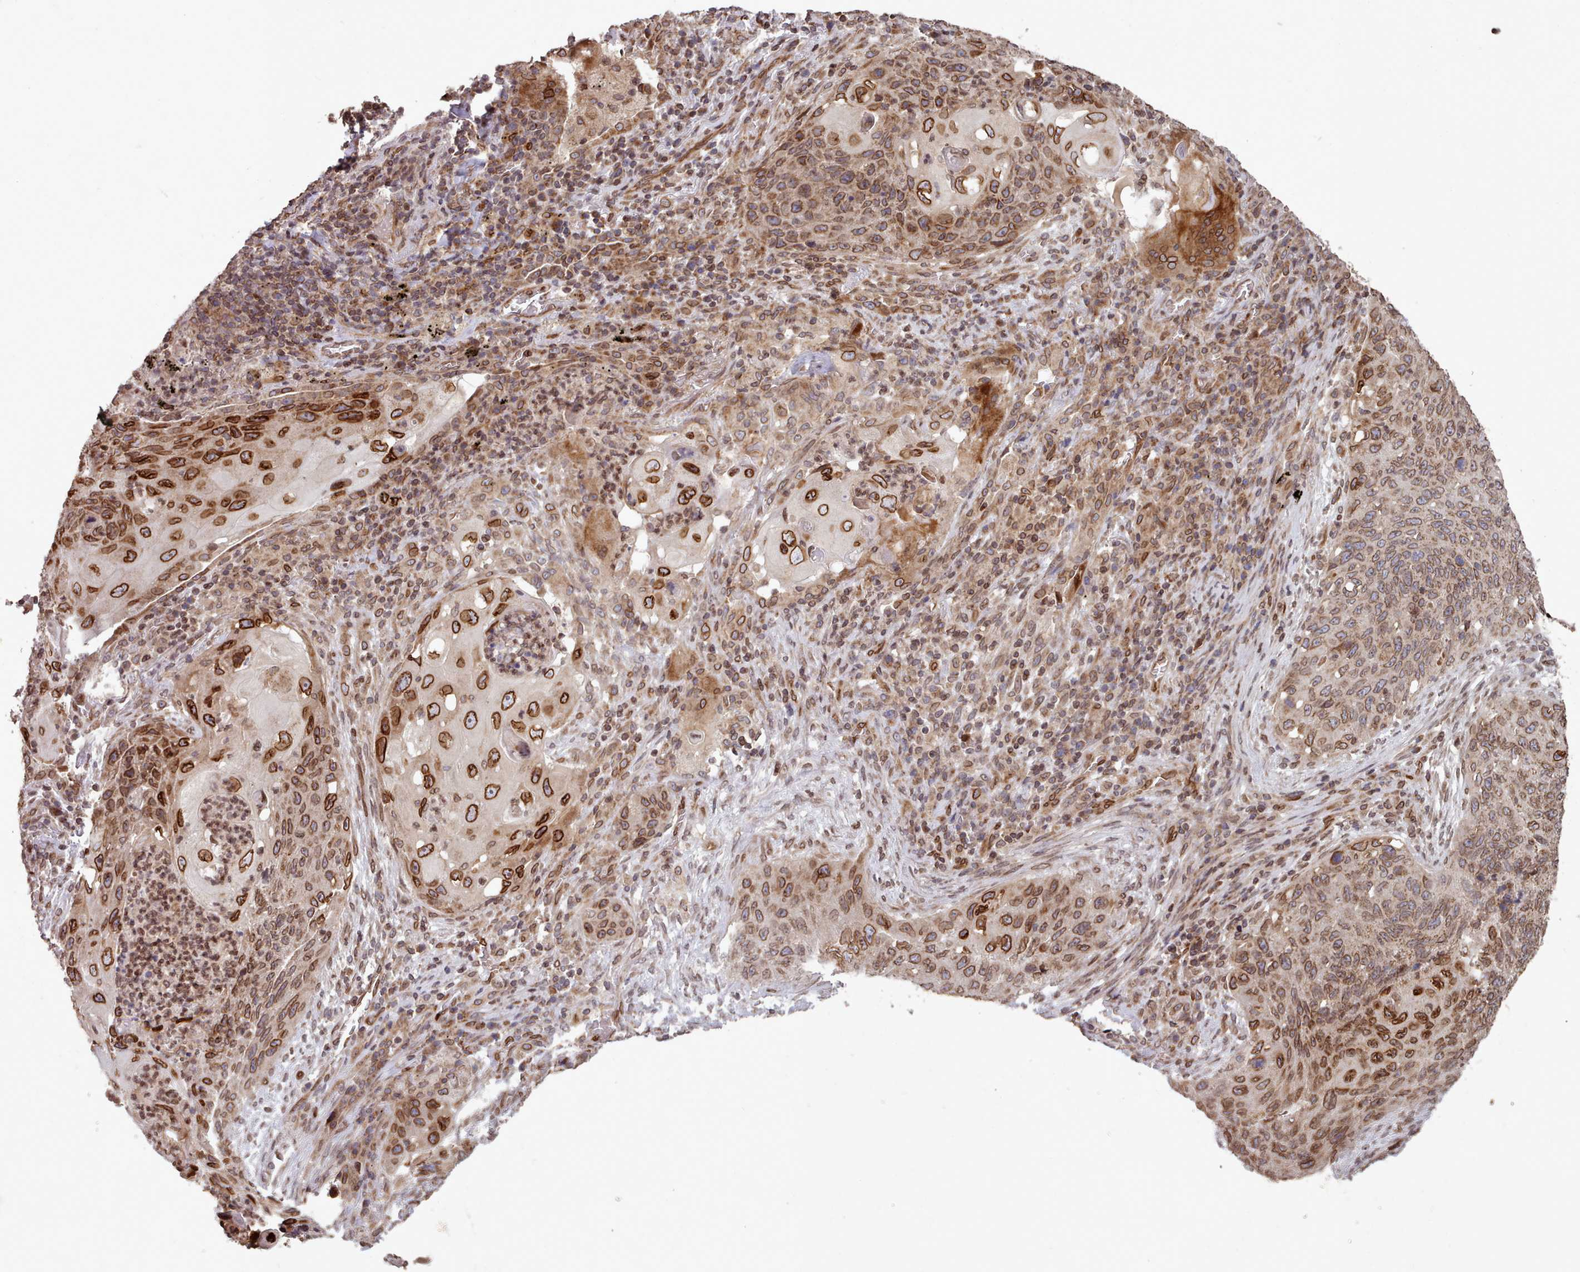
{"staining": {"intensity": "strong", "quantity": "25%-75%", "location": "cytoplasmic/membranous,nuclear"}, "tissue": "lung cancer", "cell_type": "Tumor cells", "image_type": "cancer", "snomed": [{"axis": "morphology", "description": "Squamous cell carcinoma, NOS"}, {"axis": "topography", "description": "Lung"}], "caption": "The histopathology image reveals staining of lung cancer (squamous cell carcinoma), revealing strong cytoplasmic/membranous and nuclear protein positivity (brown color) within tumor cells.", "gene": "TOR1AIP1", "patient": {"sex": "female", "age": 63}}